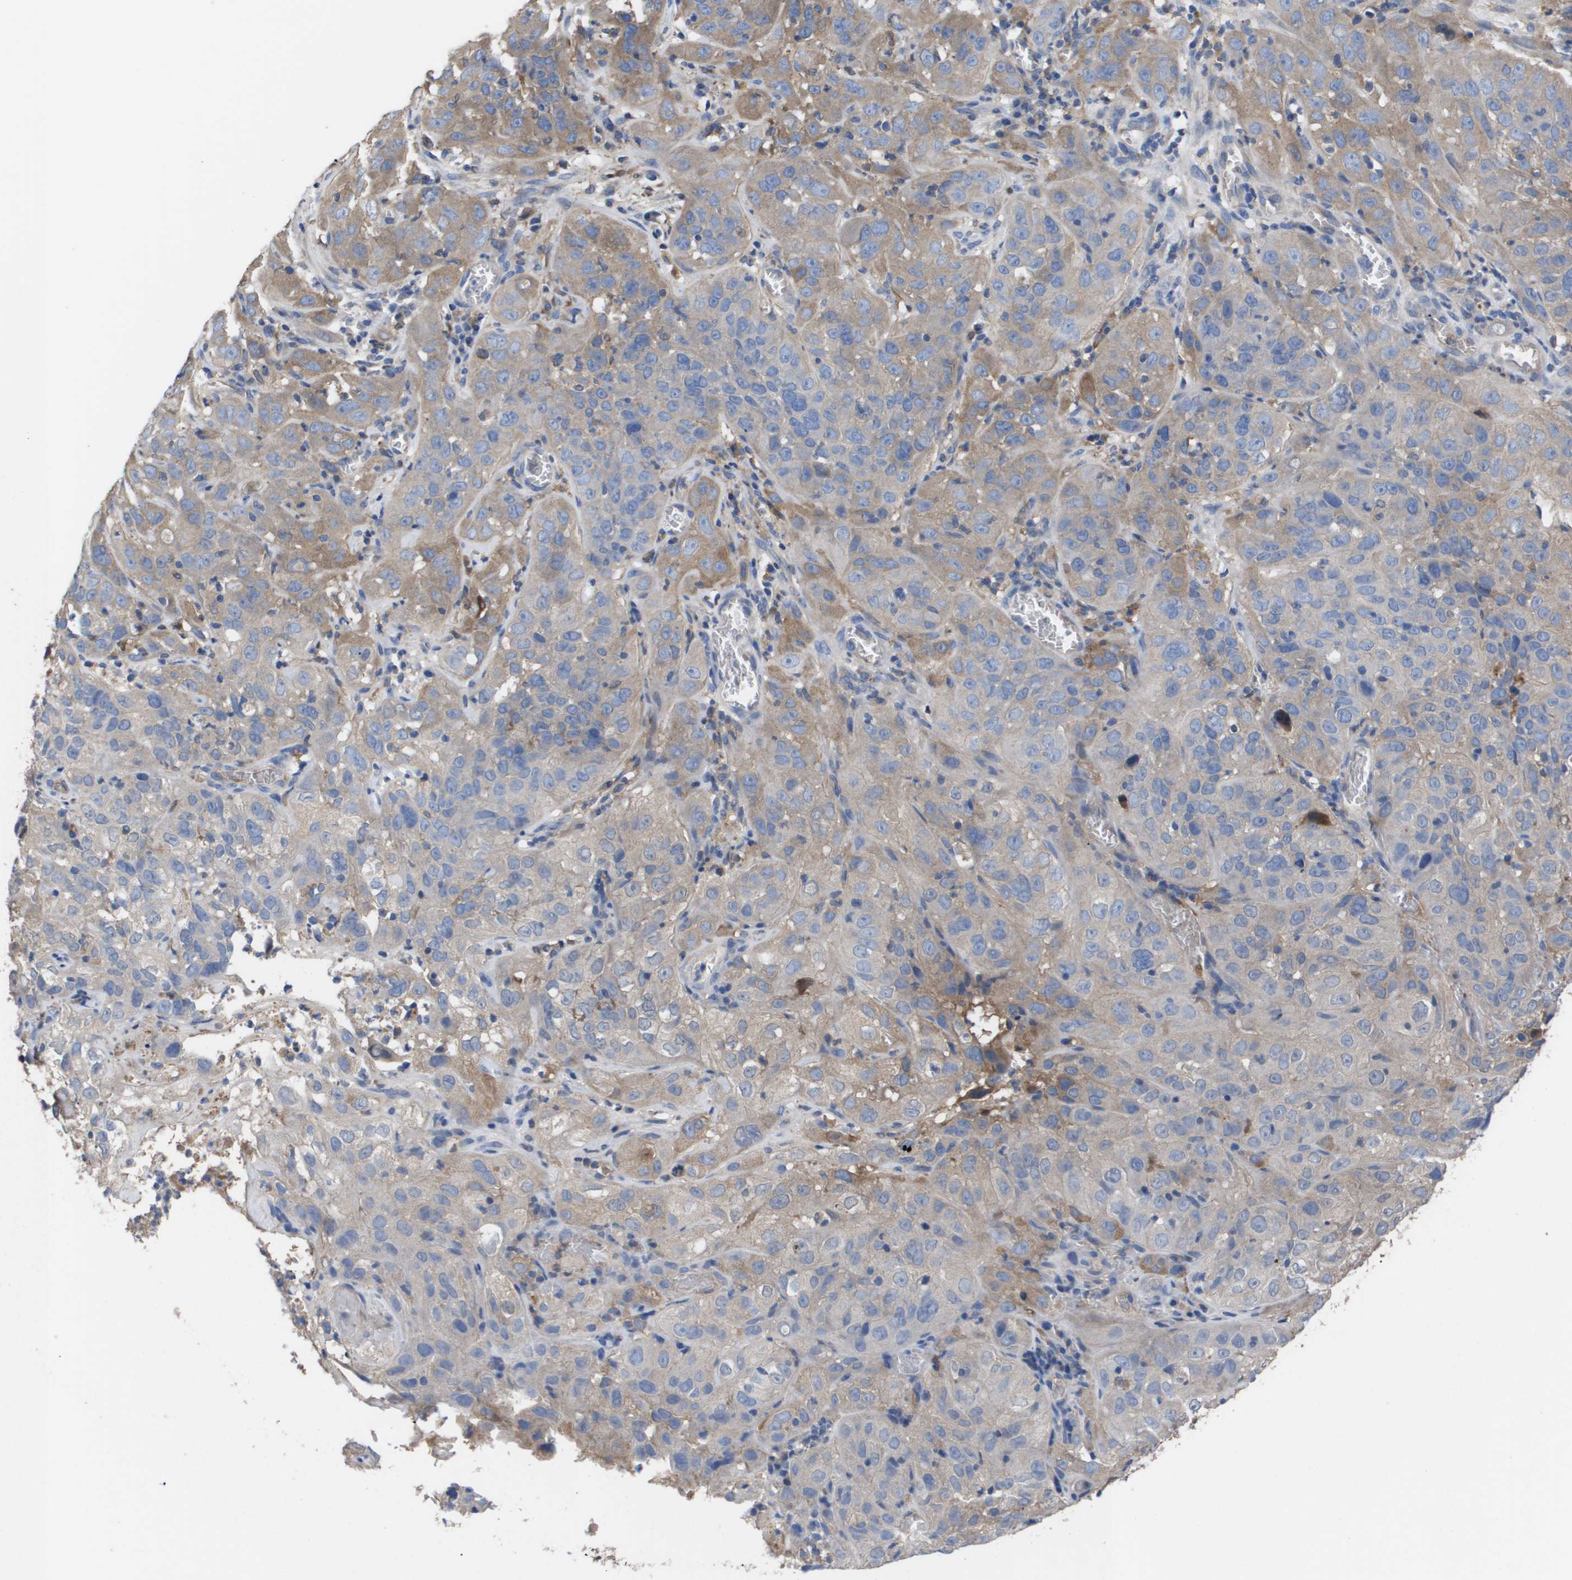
{"staining": {"intensity": "weak", "quantity": "25%-75%", "location": "cytoplasmic/membranous"}, "tissue": "cervical cancer", "cell_type": "Tumor cells", "image_type": "cancer", "snomed": [{"axis": "morphology", "description": "Squamous cell carcinoma, NOS"}, {"axis": "topography", "description": "Cervix"}], "caption": "The histopathology image reveals a brown stain indicating the presence of a protein in the cytoplasmic/membranous of tumor cells in squamous cell carcinoma (cervical). The protein is stained brown, and the nuclei are stained in blue (DAB IHC with brightfield microscopy, high magnification).", "gene": "SERPINA6", "patient": {"sex": "female", "age": 32}}